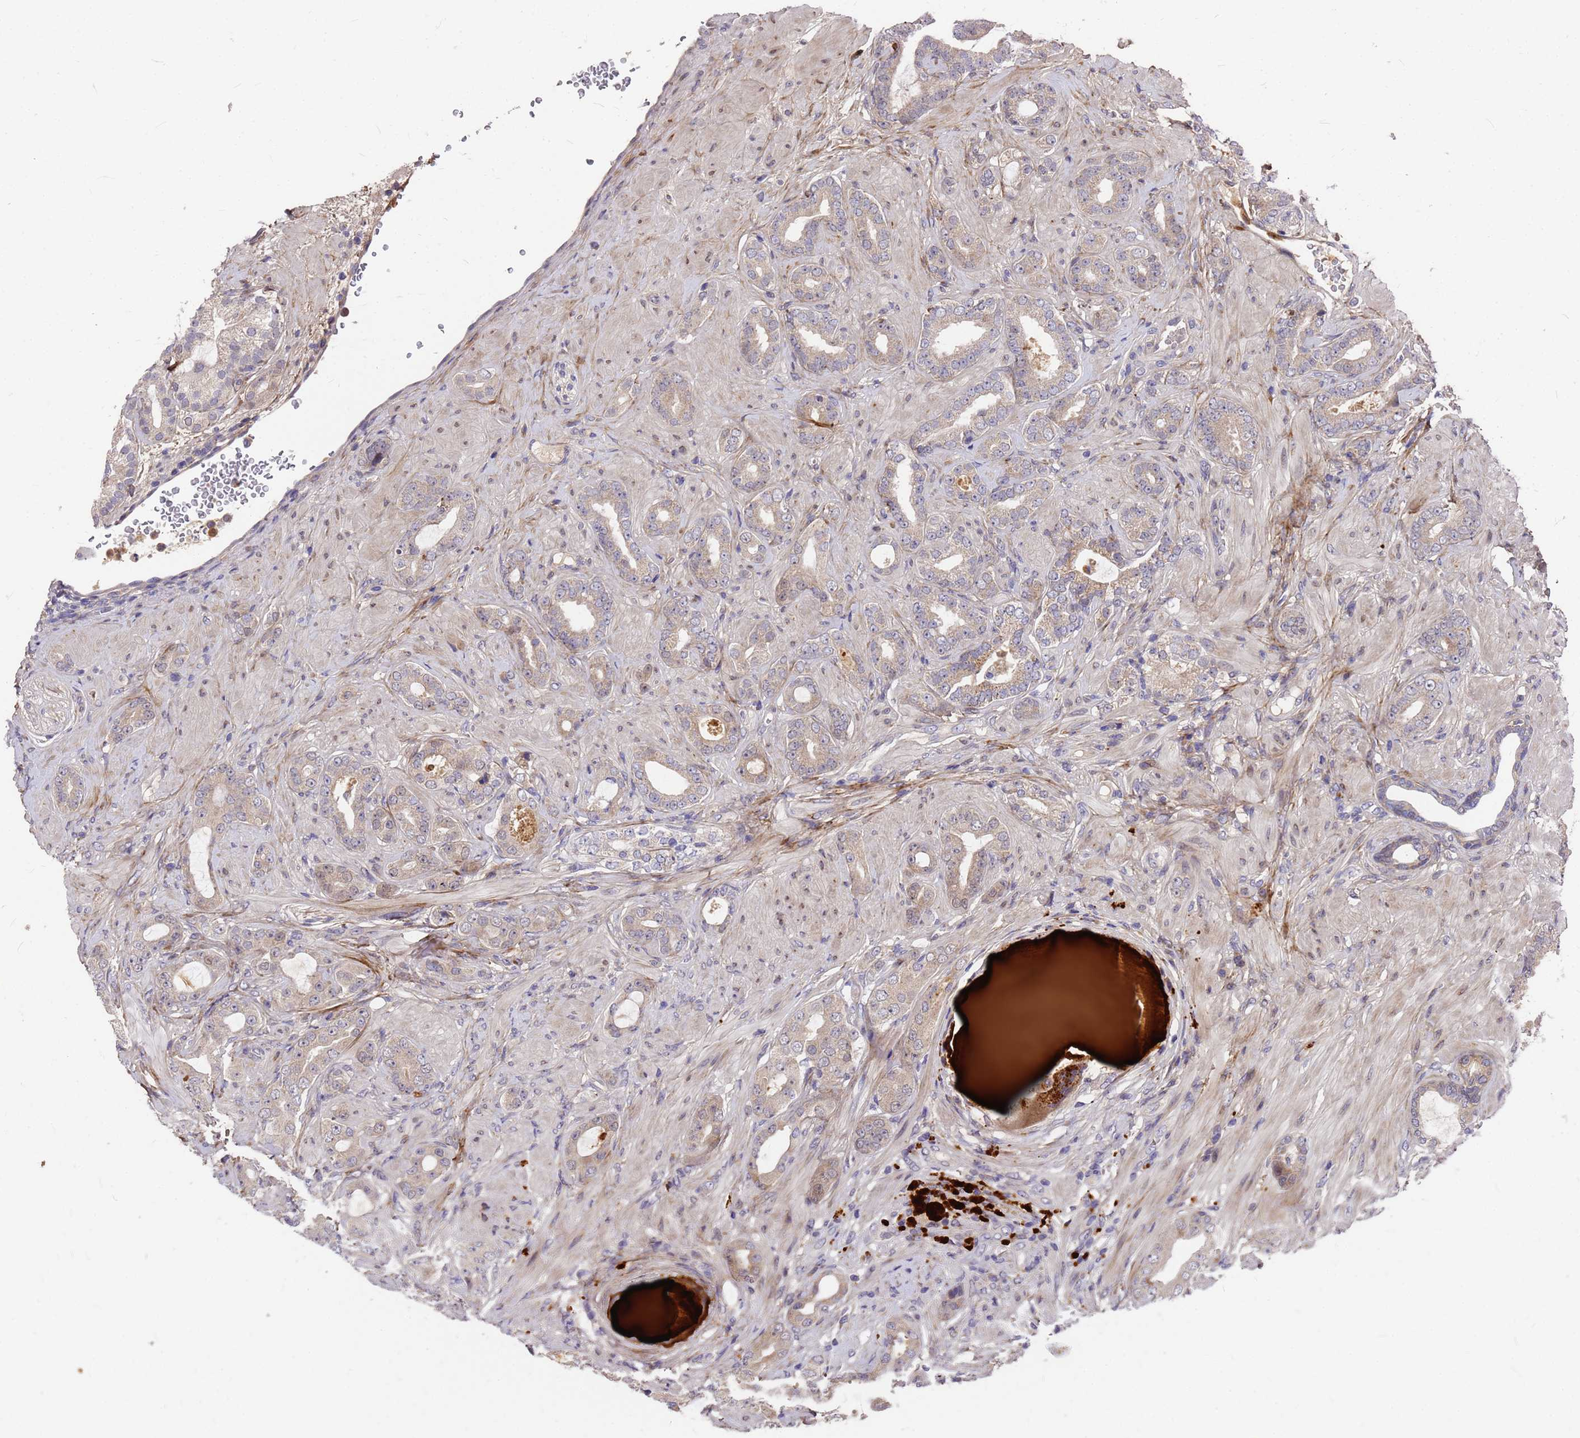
{"staining": {"intensity": "weak", "quantity": ">75%", "location": "cytoplasmic/membranous"}, "tissue": "prostate cancer", "cell_type": "Tumor cells", "image_type": "cancer", "snomed": [{"axis": "morphology", "description": "Adenocarcinoma, Low grade"}, {"axis": "topography", "description": "Prostate"}], "caption": "Tumor cells demonstrate low levels of weak cytoplasmic/membranous positivity in approximately >75% of cells in adenocarcinoma (low-grade) (prostate).", "gene": "ZNF717", "patient": {"sex": "male", "age": 57}}